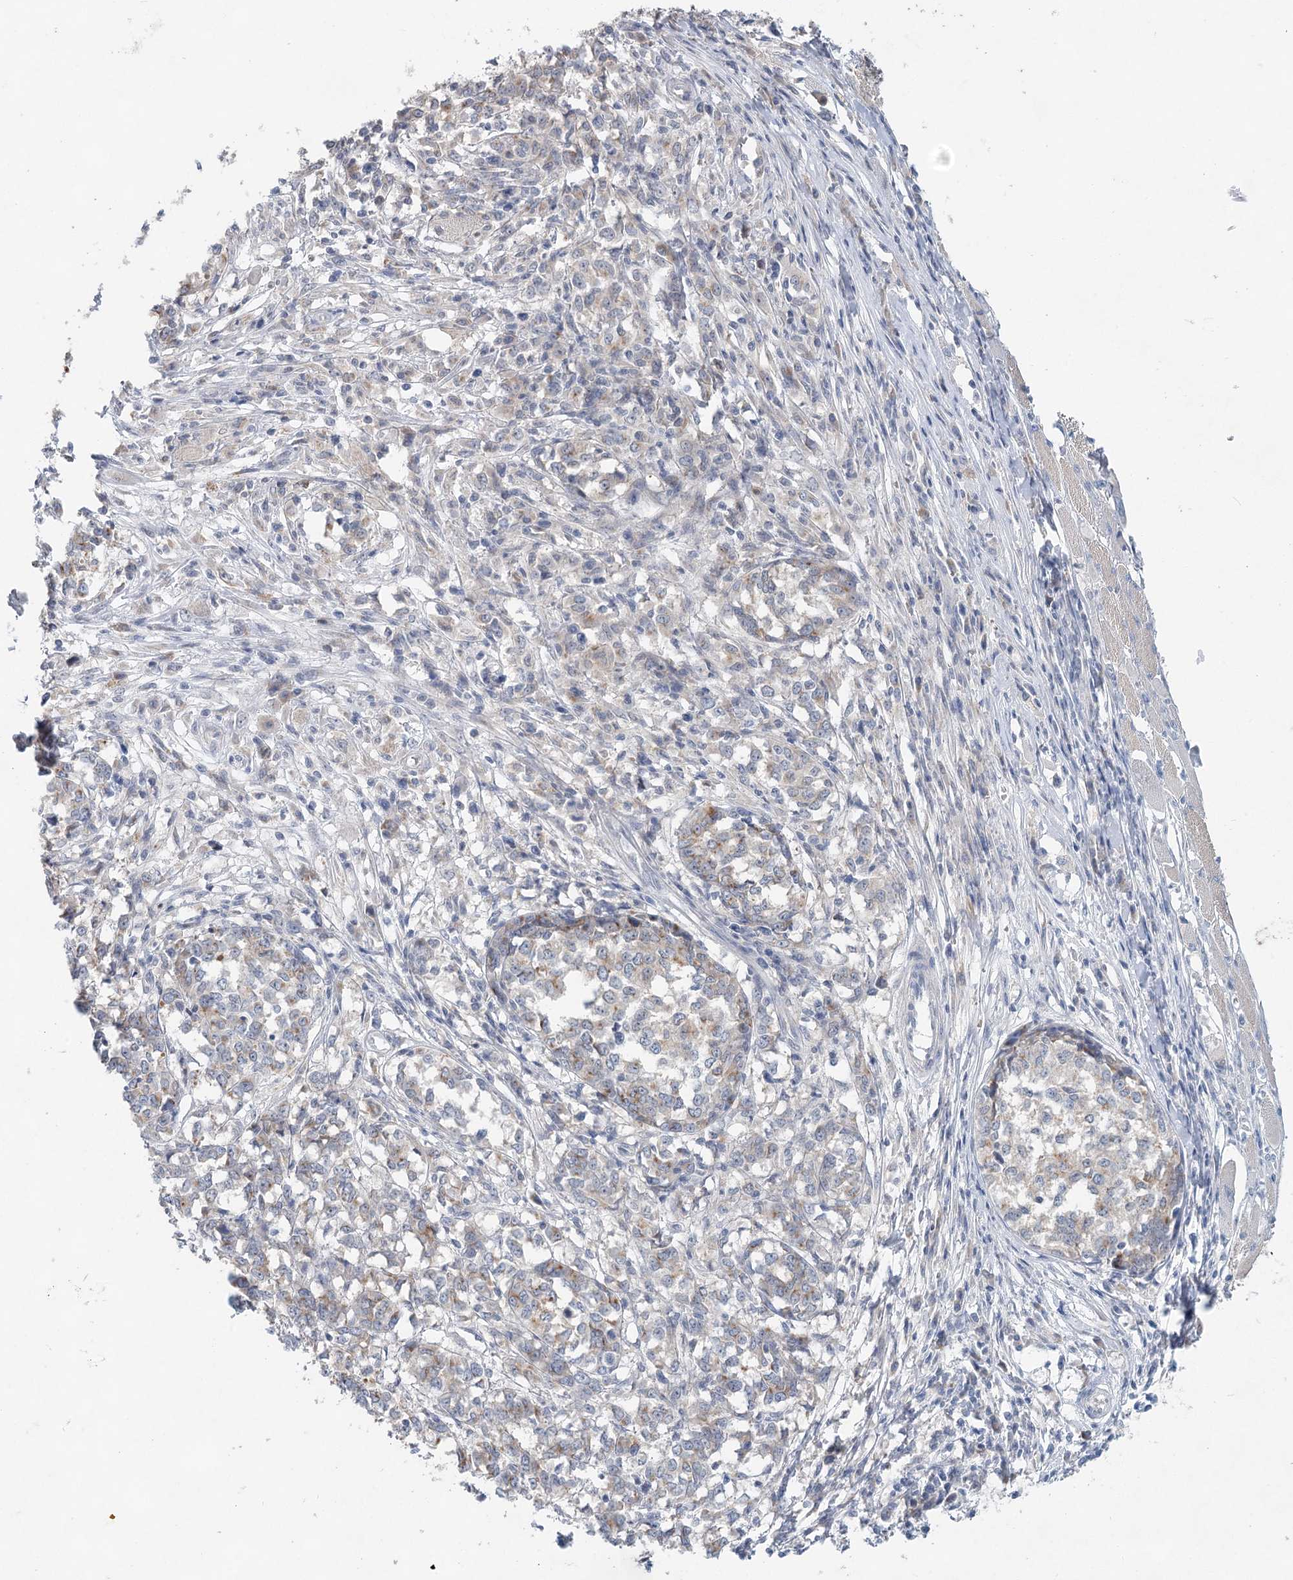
{"staining": {"intensity": "weak", "quantity": "25%-75%", "location": "cytoplasmic/membranous"}, "tissue": "melanoma", "cell_type": "Tumor cells", "image_type": "cancer", "snomed": [{"axis": "morphology", "description": "Malignant melanoma, NOS"}, {"axis": "topography", "description": "Skin"}], "caption": "Immunohistochemical staining of melanoma shows low levels of weak cytoplasmic/membranous protein staining in about 25%-75% of tumor cells.", "gene": "BLTP1", "patient": {"sex": "female", "age": 72}}